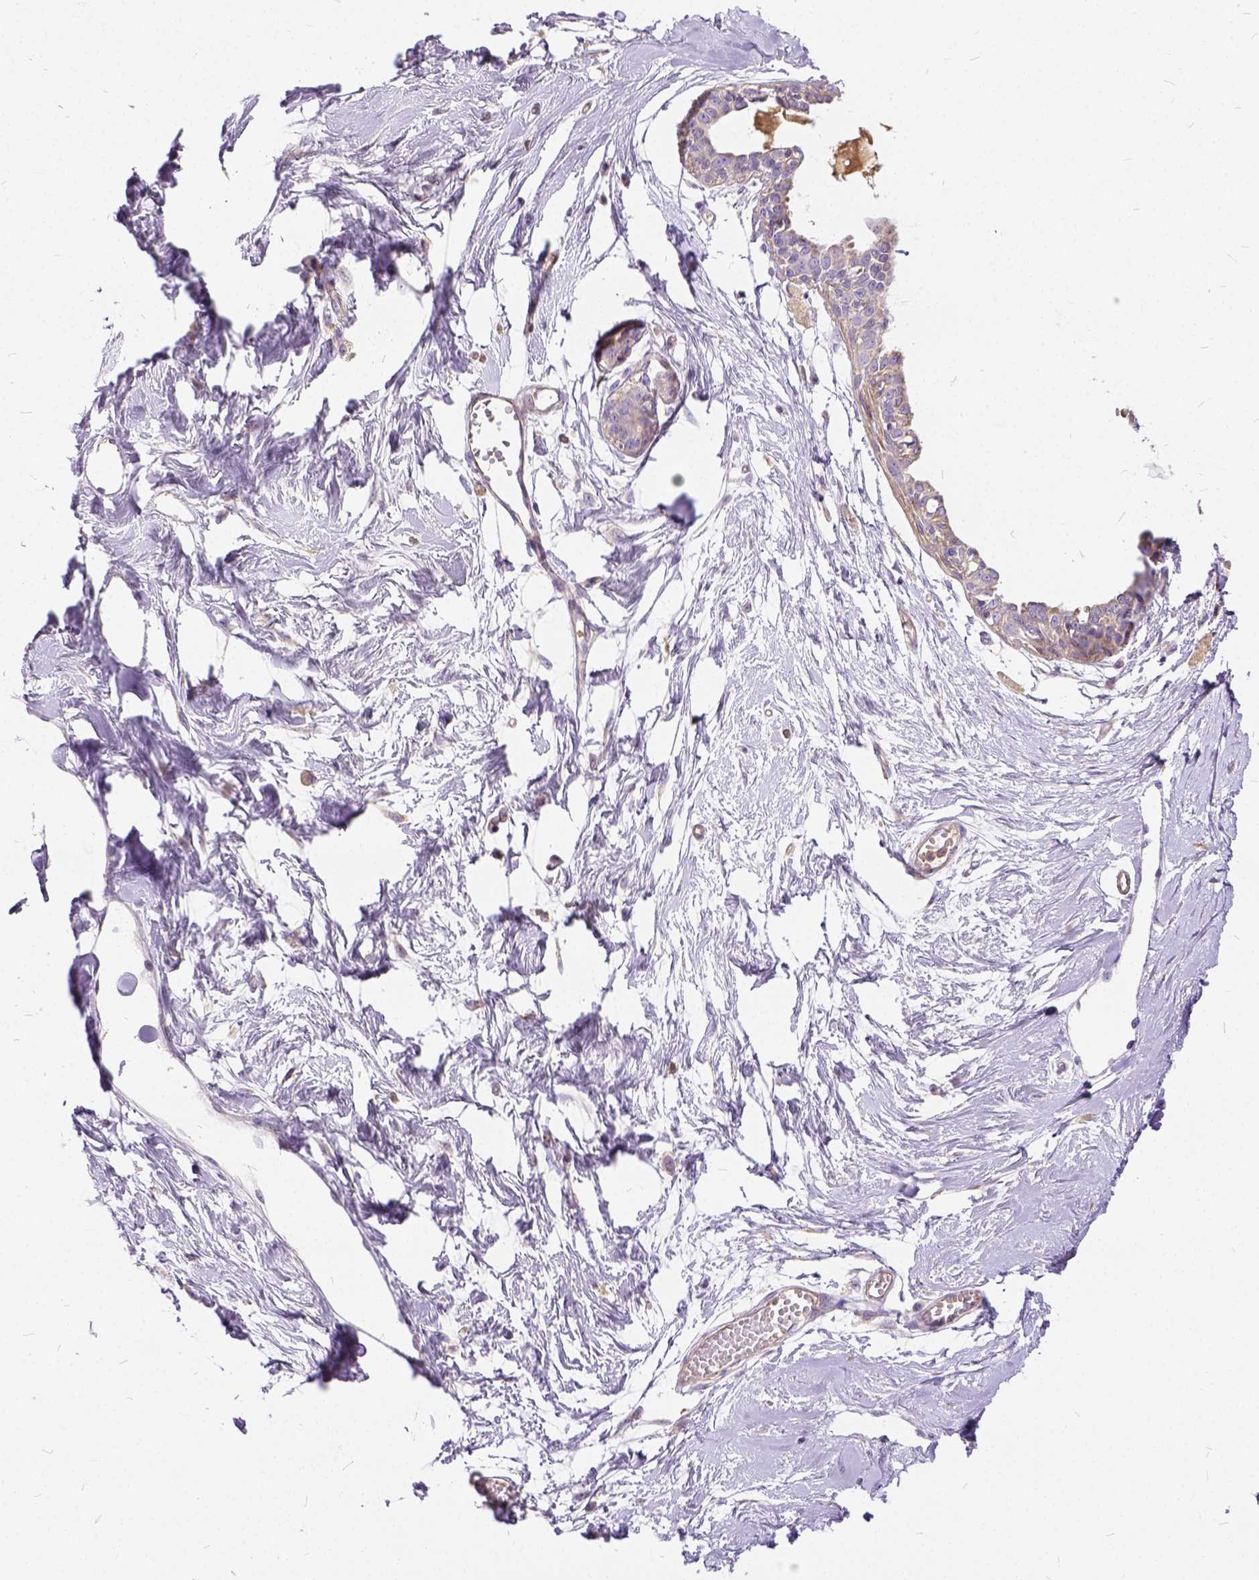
{"staining": {"intensity": "negative", "quantity": "none", "location": "none"}, "tissue": "breast", "cell_type": "Adipocytes", "image_type": "normal", "snomed": [{"axis": "morphology", "description": "Normal tissue, NOS"}, {"axis": "topography", "description": "Breast"}], "caption": "IHC of benign human breast displays no staining in adipocytes.", "gene": "CADM4", "patient": {"sex": "female", "age": 45}}